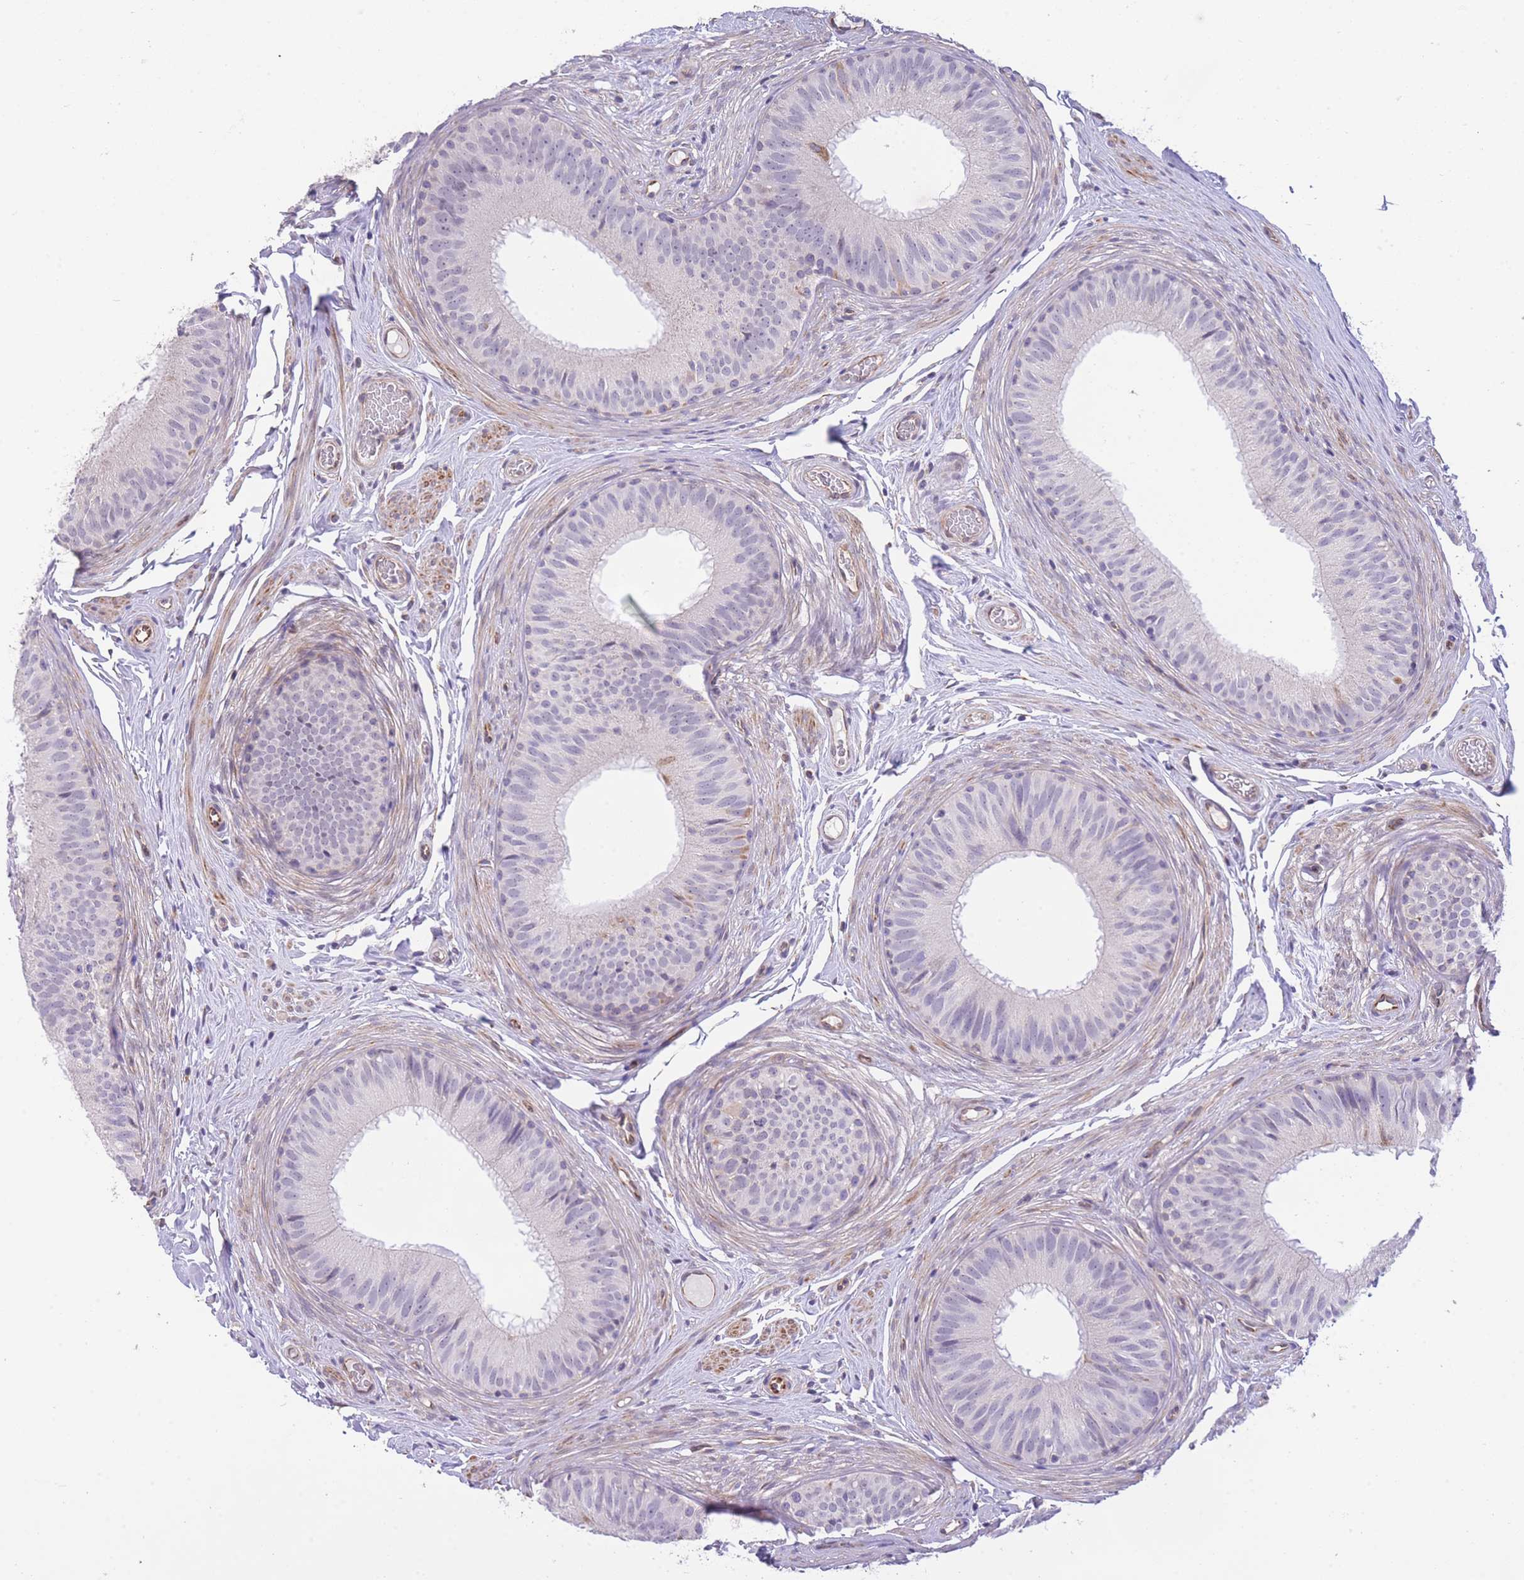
{"staining": {"intensity": "negative", "quantity": "none", "location": "none"}, "tissue": "epididymis", "cell_type": "Glandular cells", "image_type": "normal", "snomed": [{"axis": "morphology", "description": "Normal tissue, NOS"}, {"axis": "topography", "description": "Epididymis, spermatic cord, NOS"}], "caption": "High magnification brightfield microscopy of unremarkable epididymis stained with DAB (3,3'-diaminobenzidine) (brown) and counterstained with hematoxylin (blue): glandular cells show no significant expression.", "gene": "CTBP1", "patient": {"sex": "male", "age": 25}}